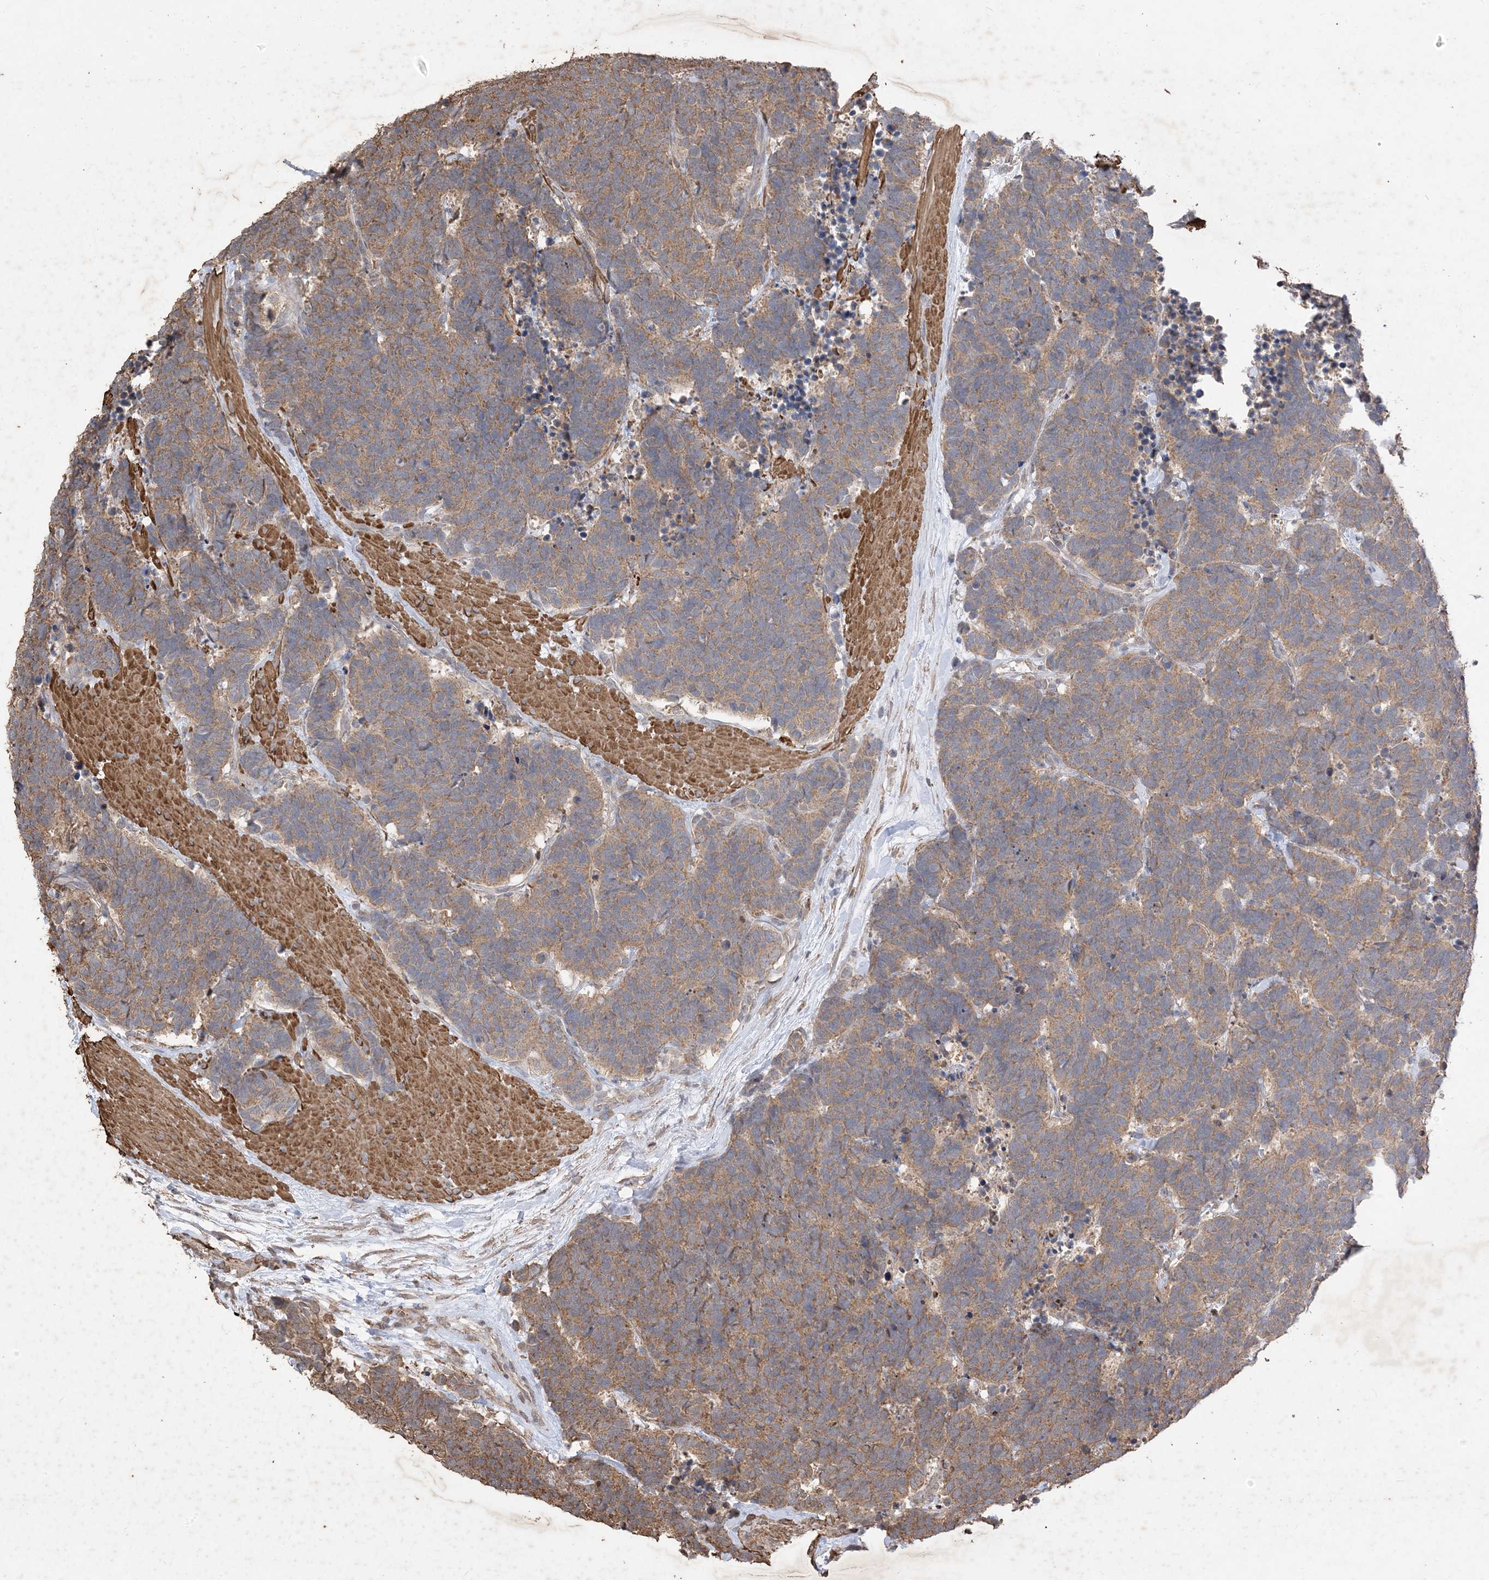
{"staining": {"intensity": "moderate", "quantity": ">75%", "location": "cytoplasmic/membranous"}, "tissue": "carcinoid", "cell_type": "Tumor cells", "image_type": "cancer", "snomed": [{"axis": "morphology", "description": "Carcinoma, NOS"}, {"axis": "morphology", "description": "Carcinoid, malignant, NOS"}, {"axis": "topography", "description": "Urinary bladder"}], "caption": "Immunohistochemistry staining of carcinoma, which shows medium levels of moderate cytoplasmic/membranous positivity in about >75% of tumor cells indicating moderate cytoplasmic/membranous protein staining. The staining was performed using DAB (brown) for protein detection and nuclei were counterstained in hematoxylin (blue).", "gene": "HPS4", "patient": {"sex": "male", "age": 57}}